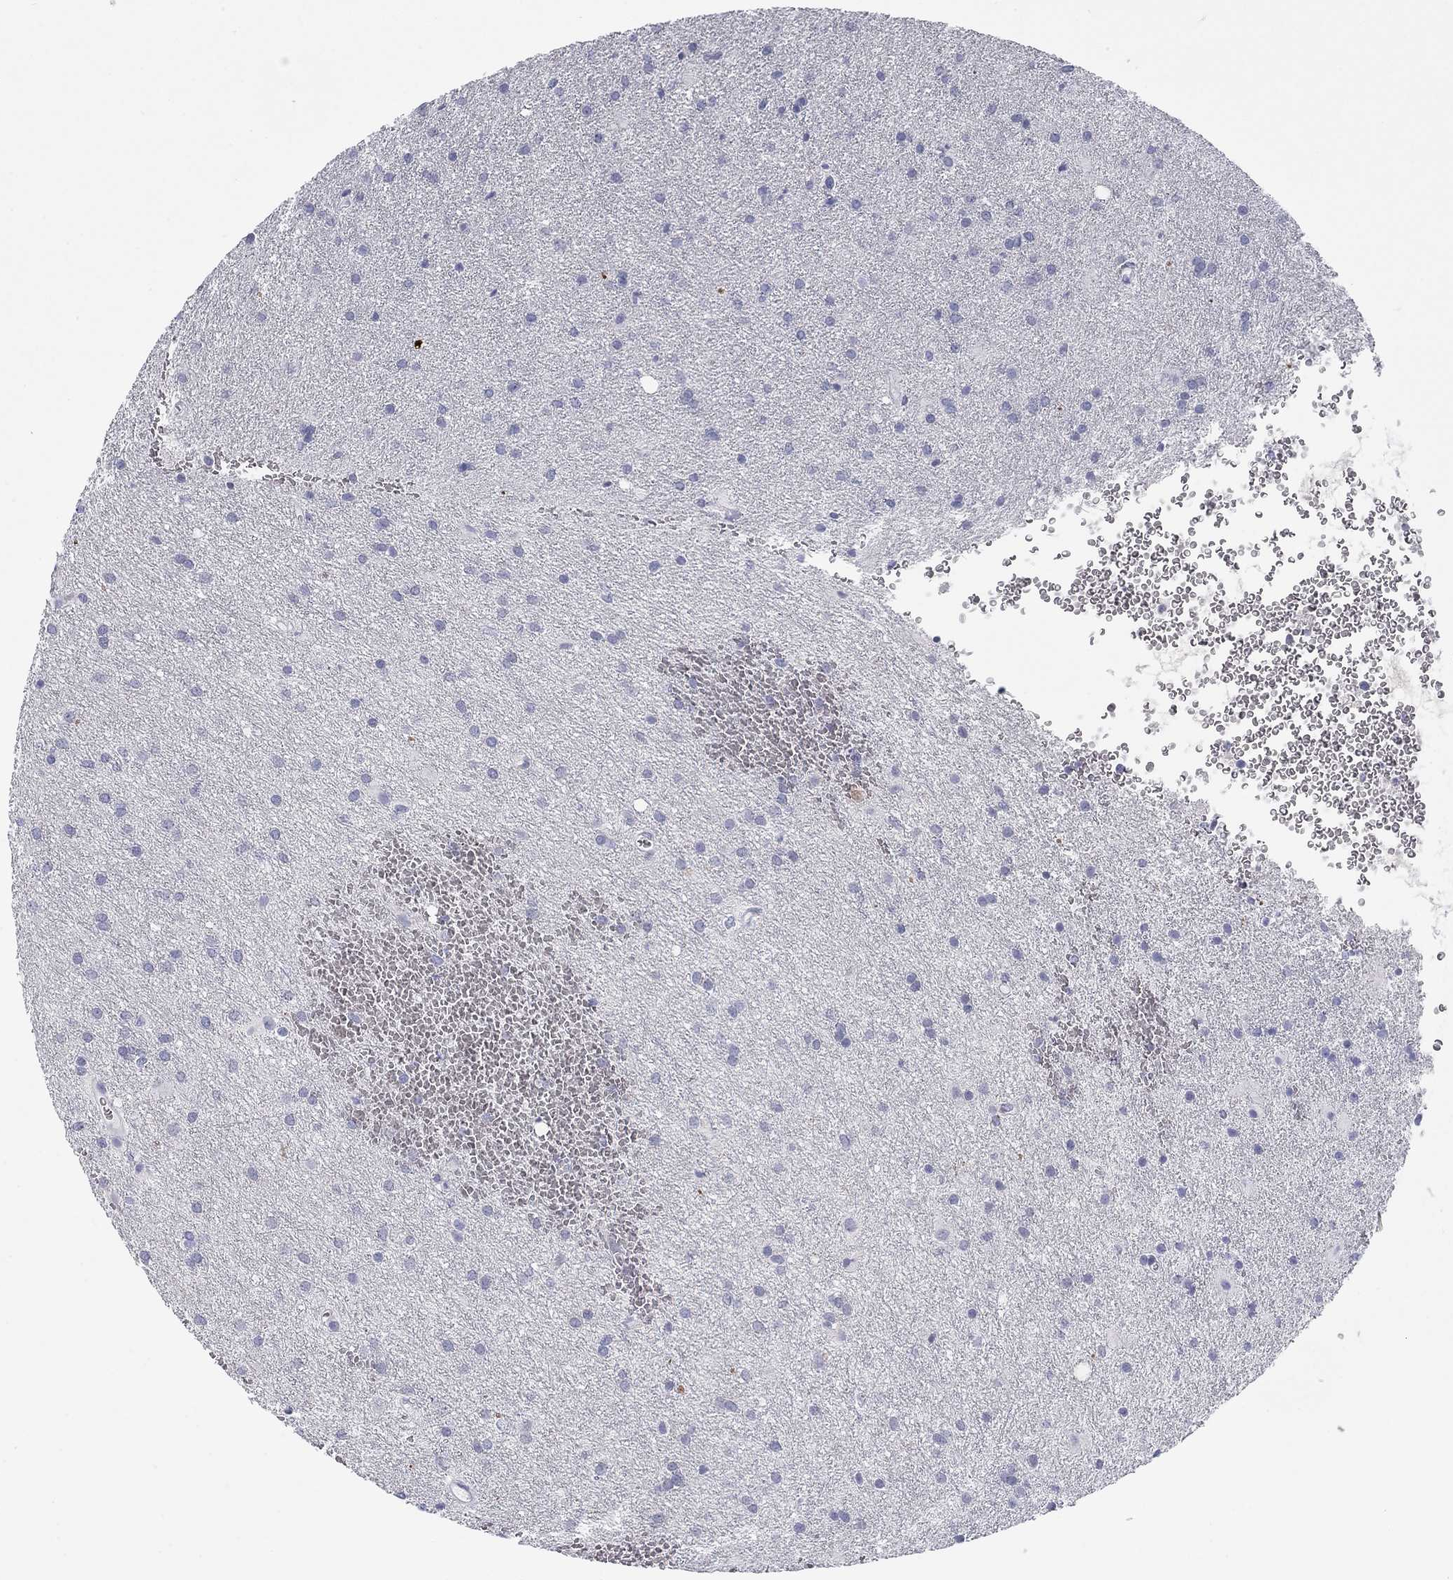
{"staining": {"intensity": "negative", "quantity": "none", "location": "none"}, "tissue": "glioma", "cell_type": "Tumor cells", "image_type": "cancer", "snomed": [{"axis": "morphology", "description": "Glioma, malignant, Low grade"}, {"axis": "topography", "description": "Brain"}], "caption": "Tumor cells are negative for protein expression in human glioma. (Stains: DAB immunohistochemistry (IHC) with hematoxylin counter stain, Microscopy: brightfield microscopy at high magnification).", "gene": "CALB1", "patient": {"sex": "male", "age": 58}}